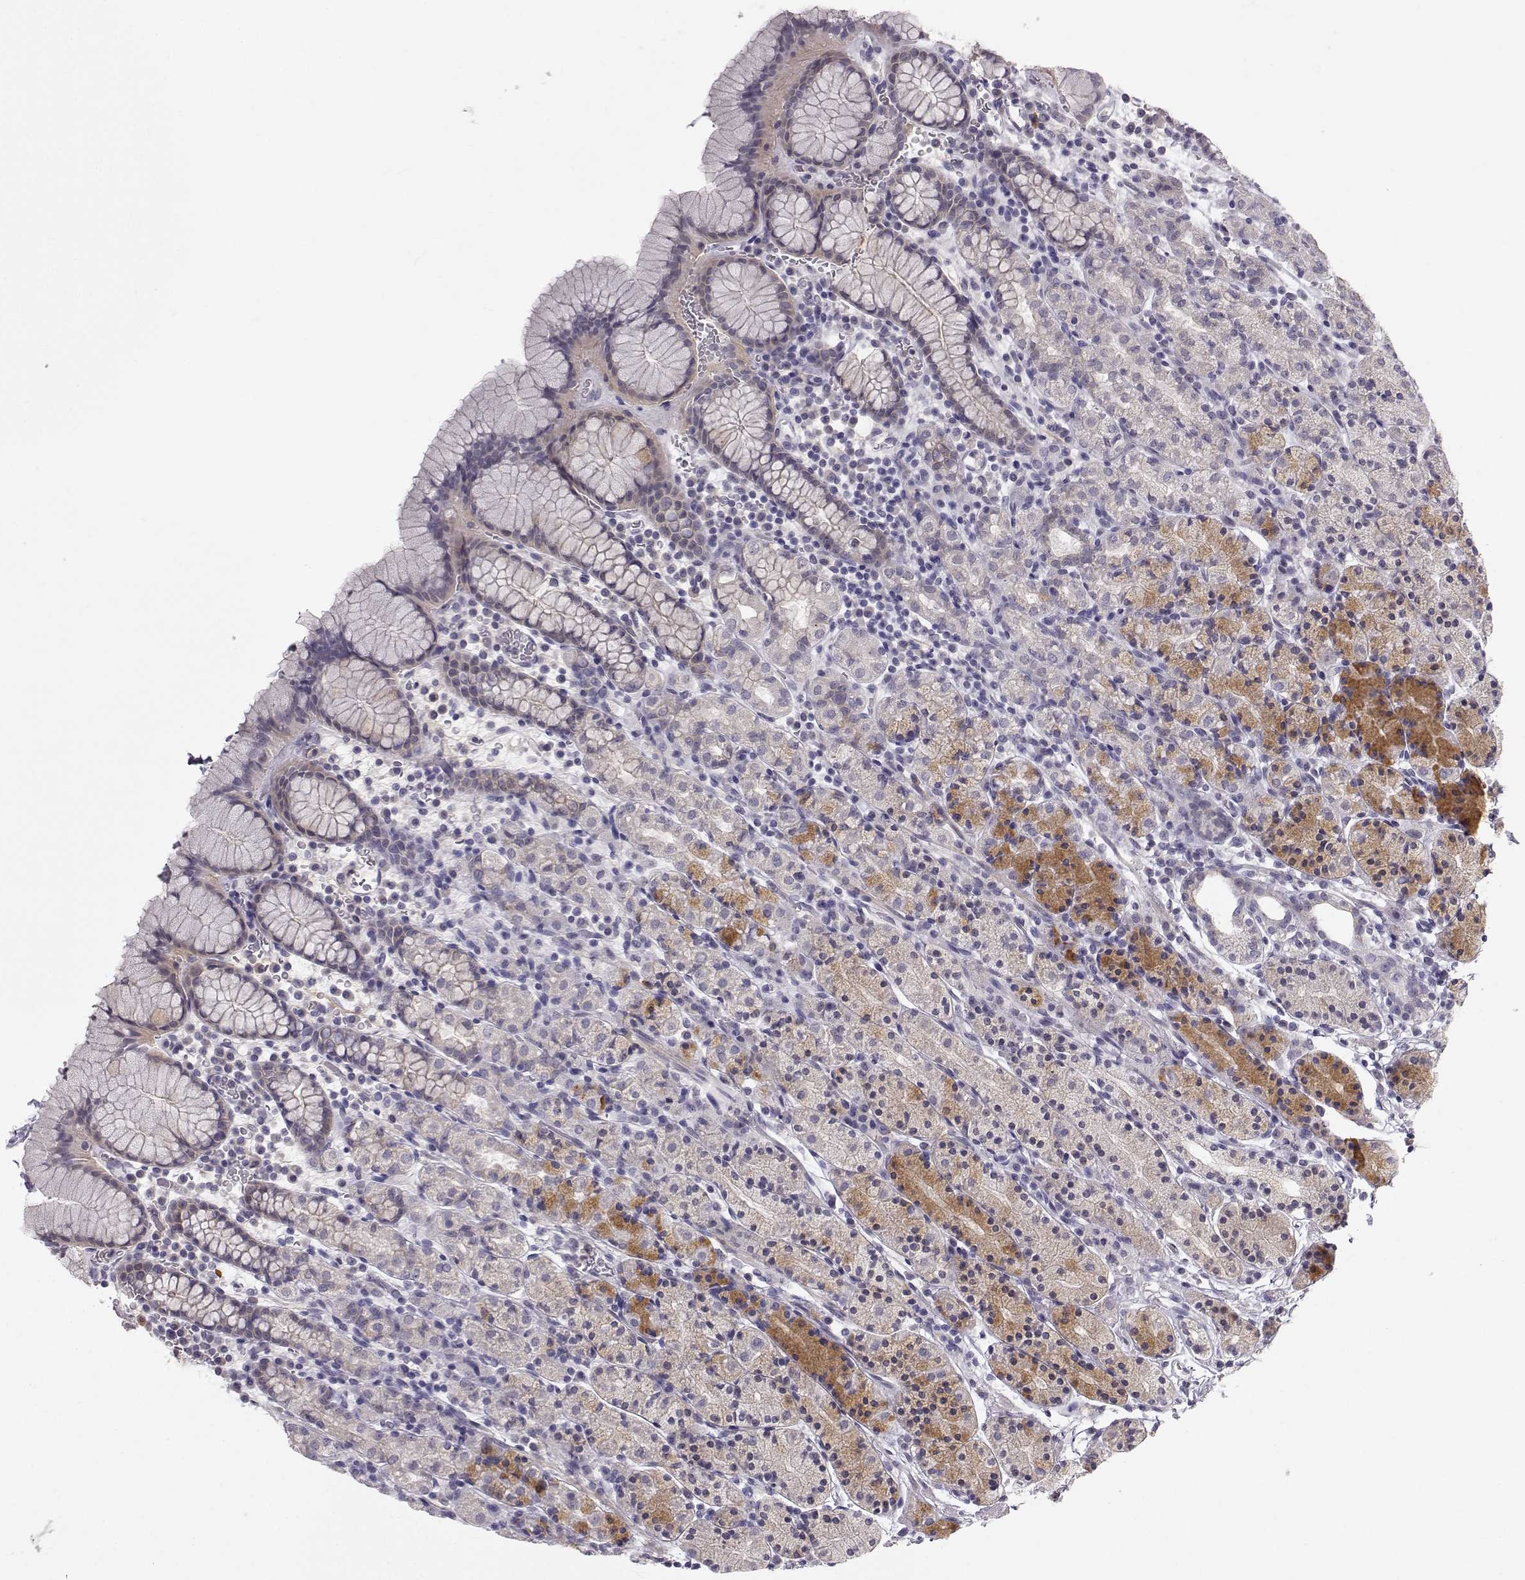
{"staining": {"intensity": "moderate", "quantity": "<25%", "location": "cytoplasmic/membranous"}, "tissue": "stomach", "cell_type": "Glandular cells", "image_type": "normal", "snomed": [{"axis": "morphology", "description": "Normal tissue, NOS"}, {"axis": "topography", "description": "Stomach, upper"}, {"axis": "topography", "description": "Stomach"}], "caption": "A high-resolution micrograph shows IHC staining of benign stomach, which reveals moderate cytoplasmic/membranous expression in about <25% of glandular cells. Using DAB (3,3'-diaminobenzidine) (brown) and hematoxylin (blue) stains, captured at high magnification using brightfield microscopy.", "gene": "ZNF185", "patient": {"sex": "male", "age": 62}}